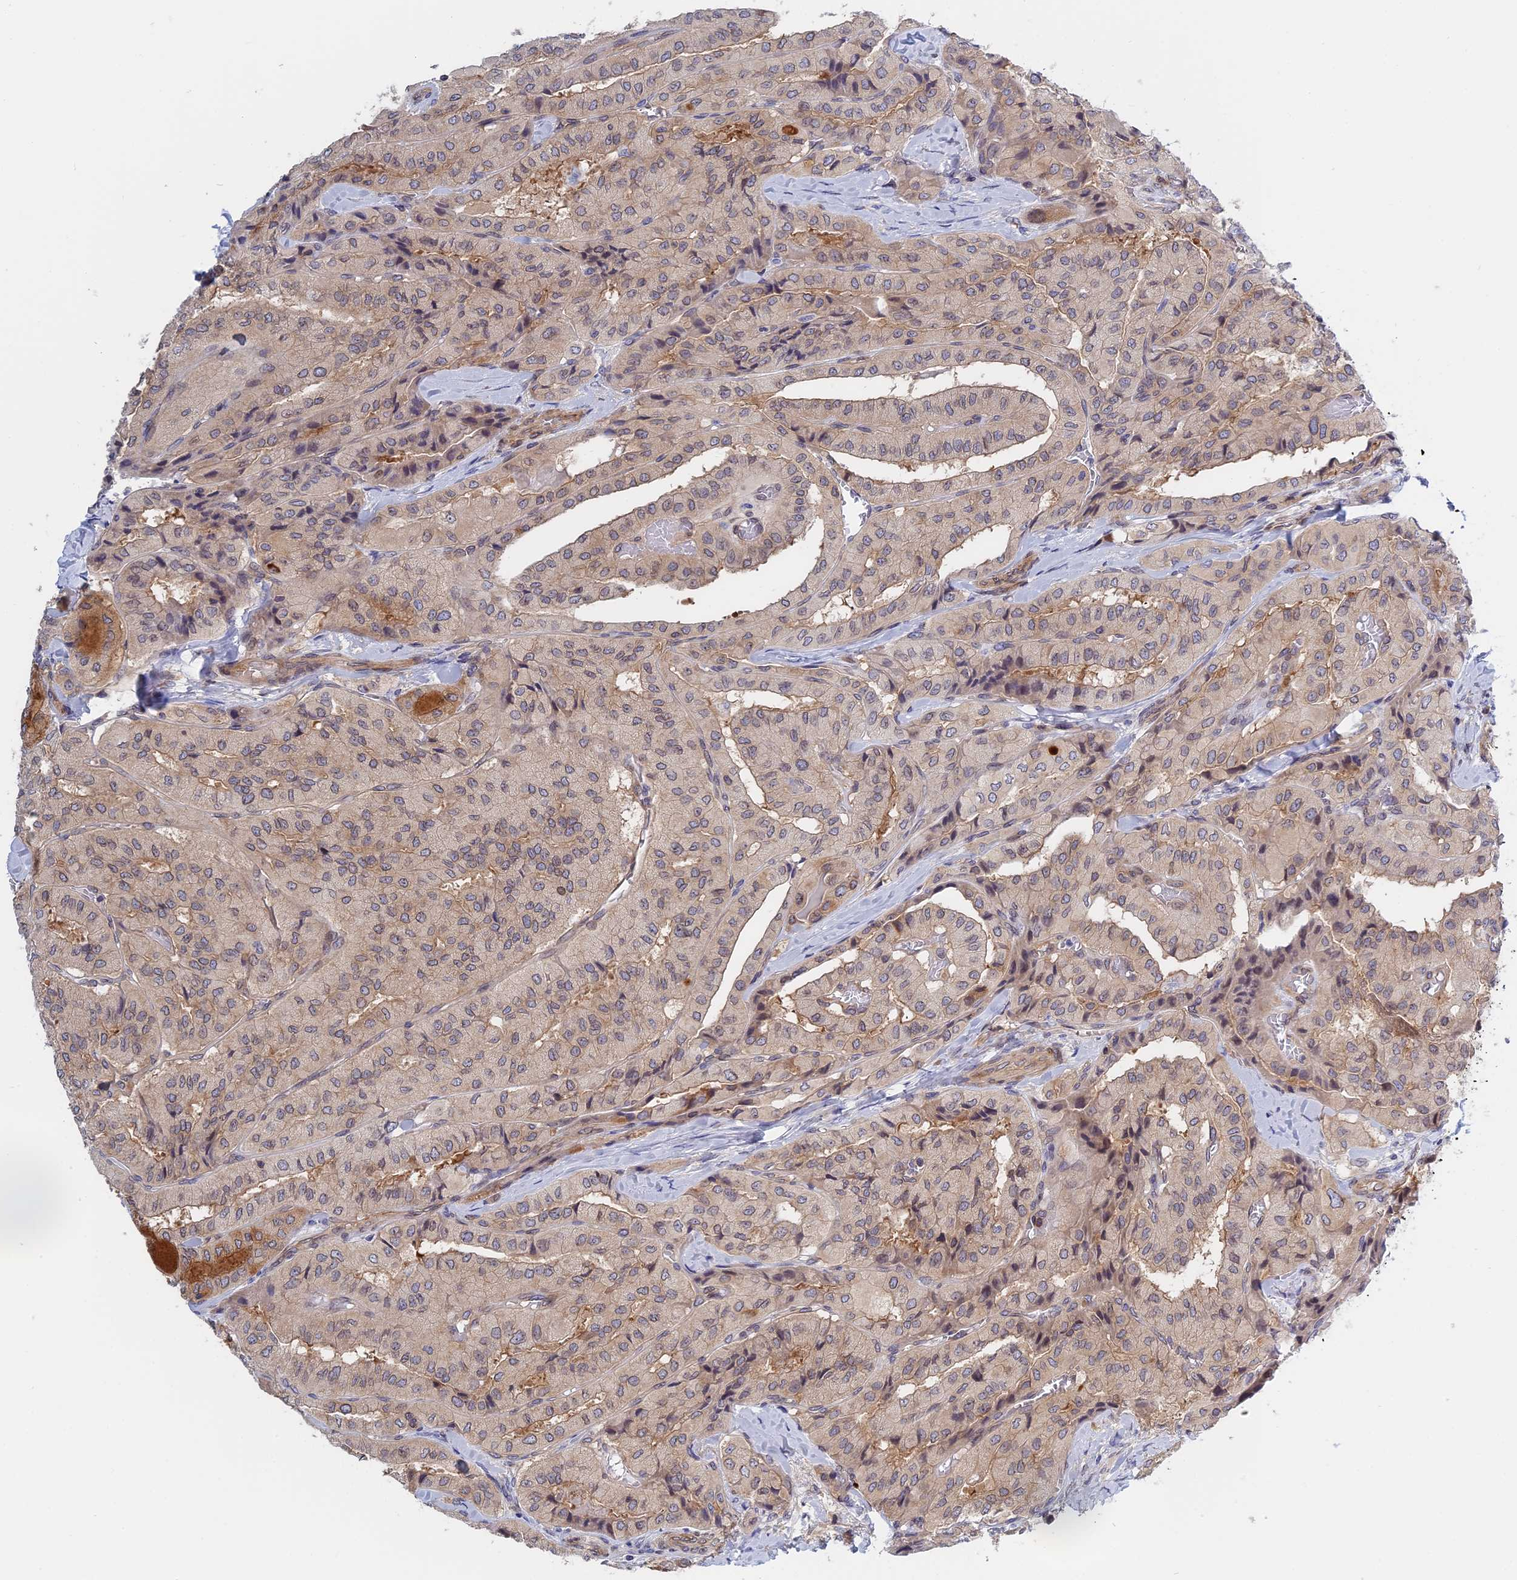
{"staining": {"intensity": "weak", "quantity": "25%-75%", "location": "cytoplasmic/membranous"}, "tissue": "thyroid cancer", "cell_type": "Tumor cells", "image_type": "cancer", "snomed": [{"axis": "morphology", "description": "Normal tissue, NOS"}, {"axis": "morphology", "description": "Papillary adenocarcinoma, NOS"}, {"axis": "topography", "description": "Thyroid gland"}], "caption": "Immunohistochemistry (DAB) staining of papillary adenocarcinoma (thyroid) displays weak cytoplasmic/membranous protein staining in about 25%-75% of tumor cells.", "gene": "NAA10", "patient": {"sex": "female", "age": 59}}